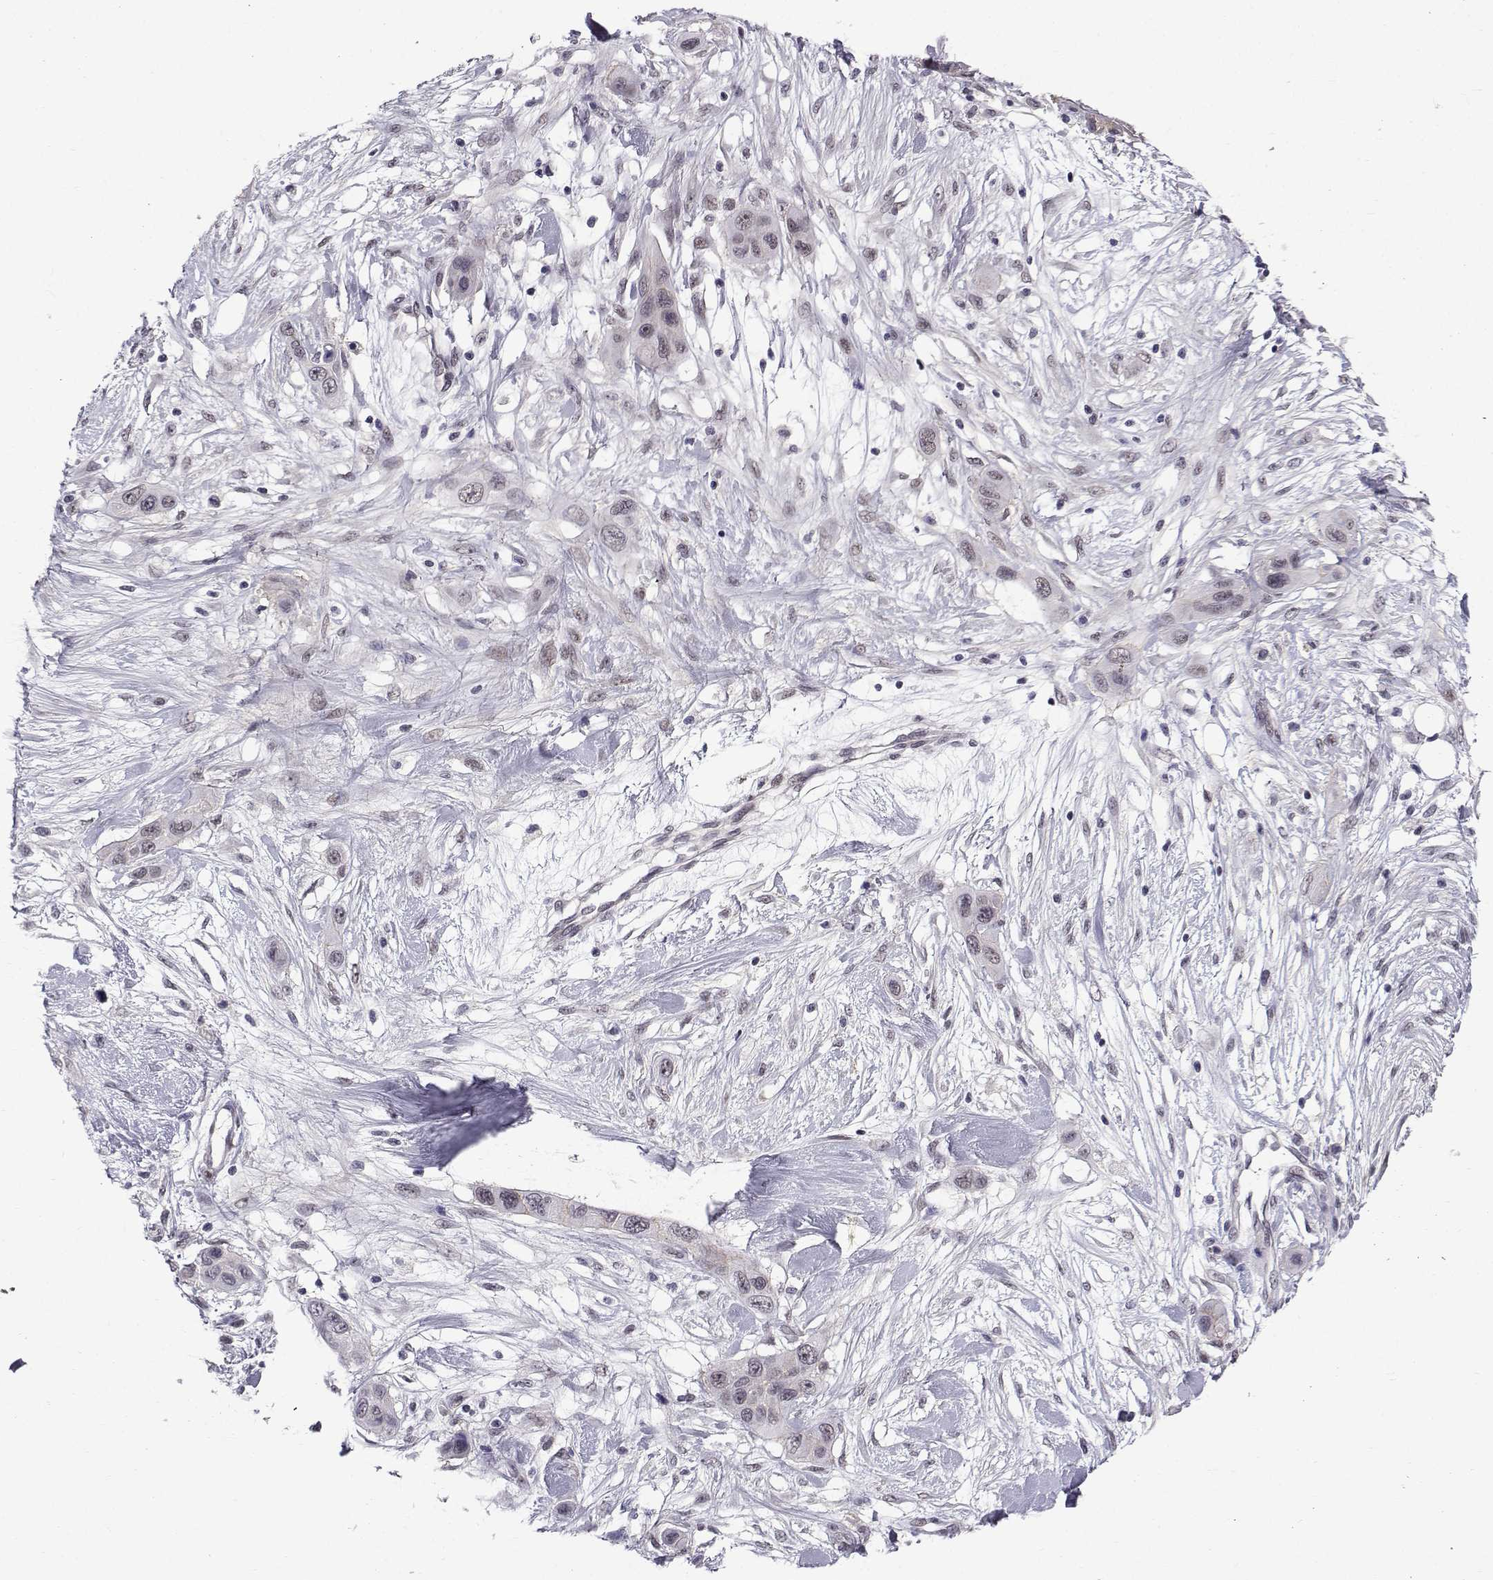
{"staining": {"intensity": "weak", "quantity": "<25%", "location": "nuclear"}, "tissue": "skin cancer", "cell_type": "Tumor cells", "image_type": "cancer", "snomed": [{"axis": "morphology", "description": "Squamous cell carcinoma, NOS"}, {"axis": "topography", "description": "Skin"}], "caption": "This is a image of immunohistochemistry staining of squamous cell carcinoma (skin), which shows no positivity in tumor cells. (Immunohistochemistry (ihc), brightfield microscopy, high magnification).", "gene": "RBM24", "patient": {"sex": "male", "age": 79}}